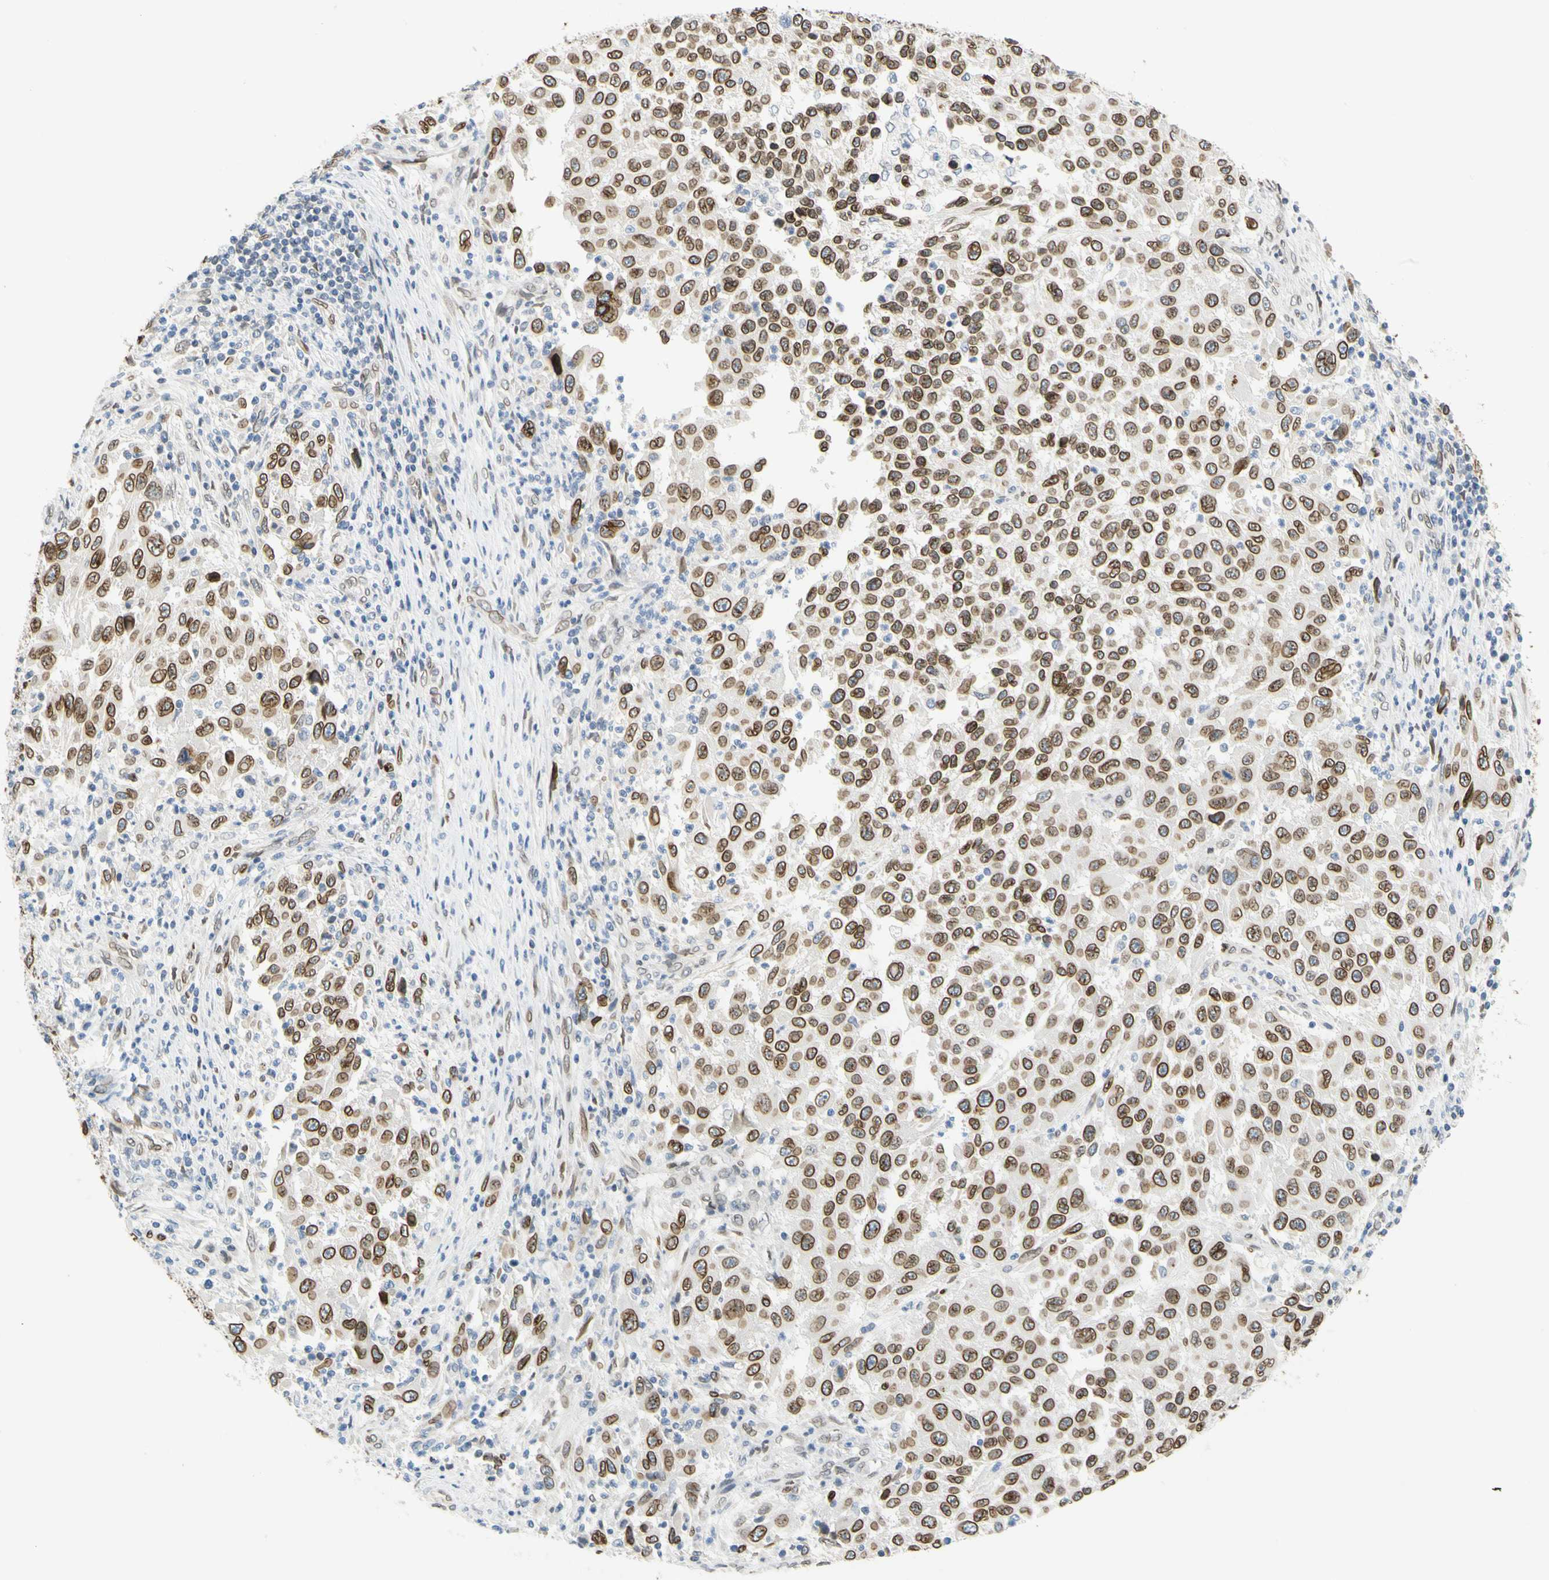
{"staining": {"intensity": "strong", "quantity": ">75%", "location": "cytoplasmic/membranous,nuclear"}, "tissue": "melanoma", "cell_type": "Tumor cells", "image_type": "cancer", "snomed": [{"axis": "morphology", "description": "Malignant melanoma, Metastatic site"}, {"axis": "topography", "description": "Lymph node"}], "caption": "Tumor cells reveal high levels of strong cytoplasmic/membranous and nuclear positivity in about >75% of cells in human malignant melanoma (metastatic site). (brown staining indicates protein expression, while blue staining denotes nuclei).", "gene": "SUN1", "patient": {"sex": "male", "age": 61}}